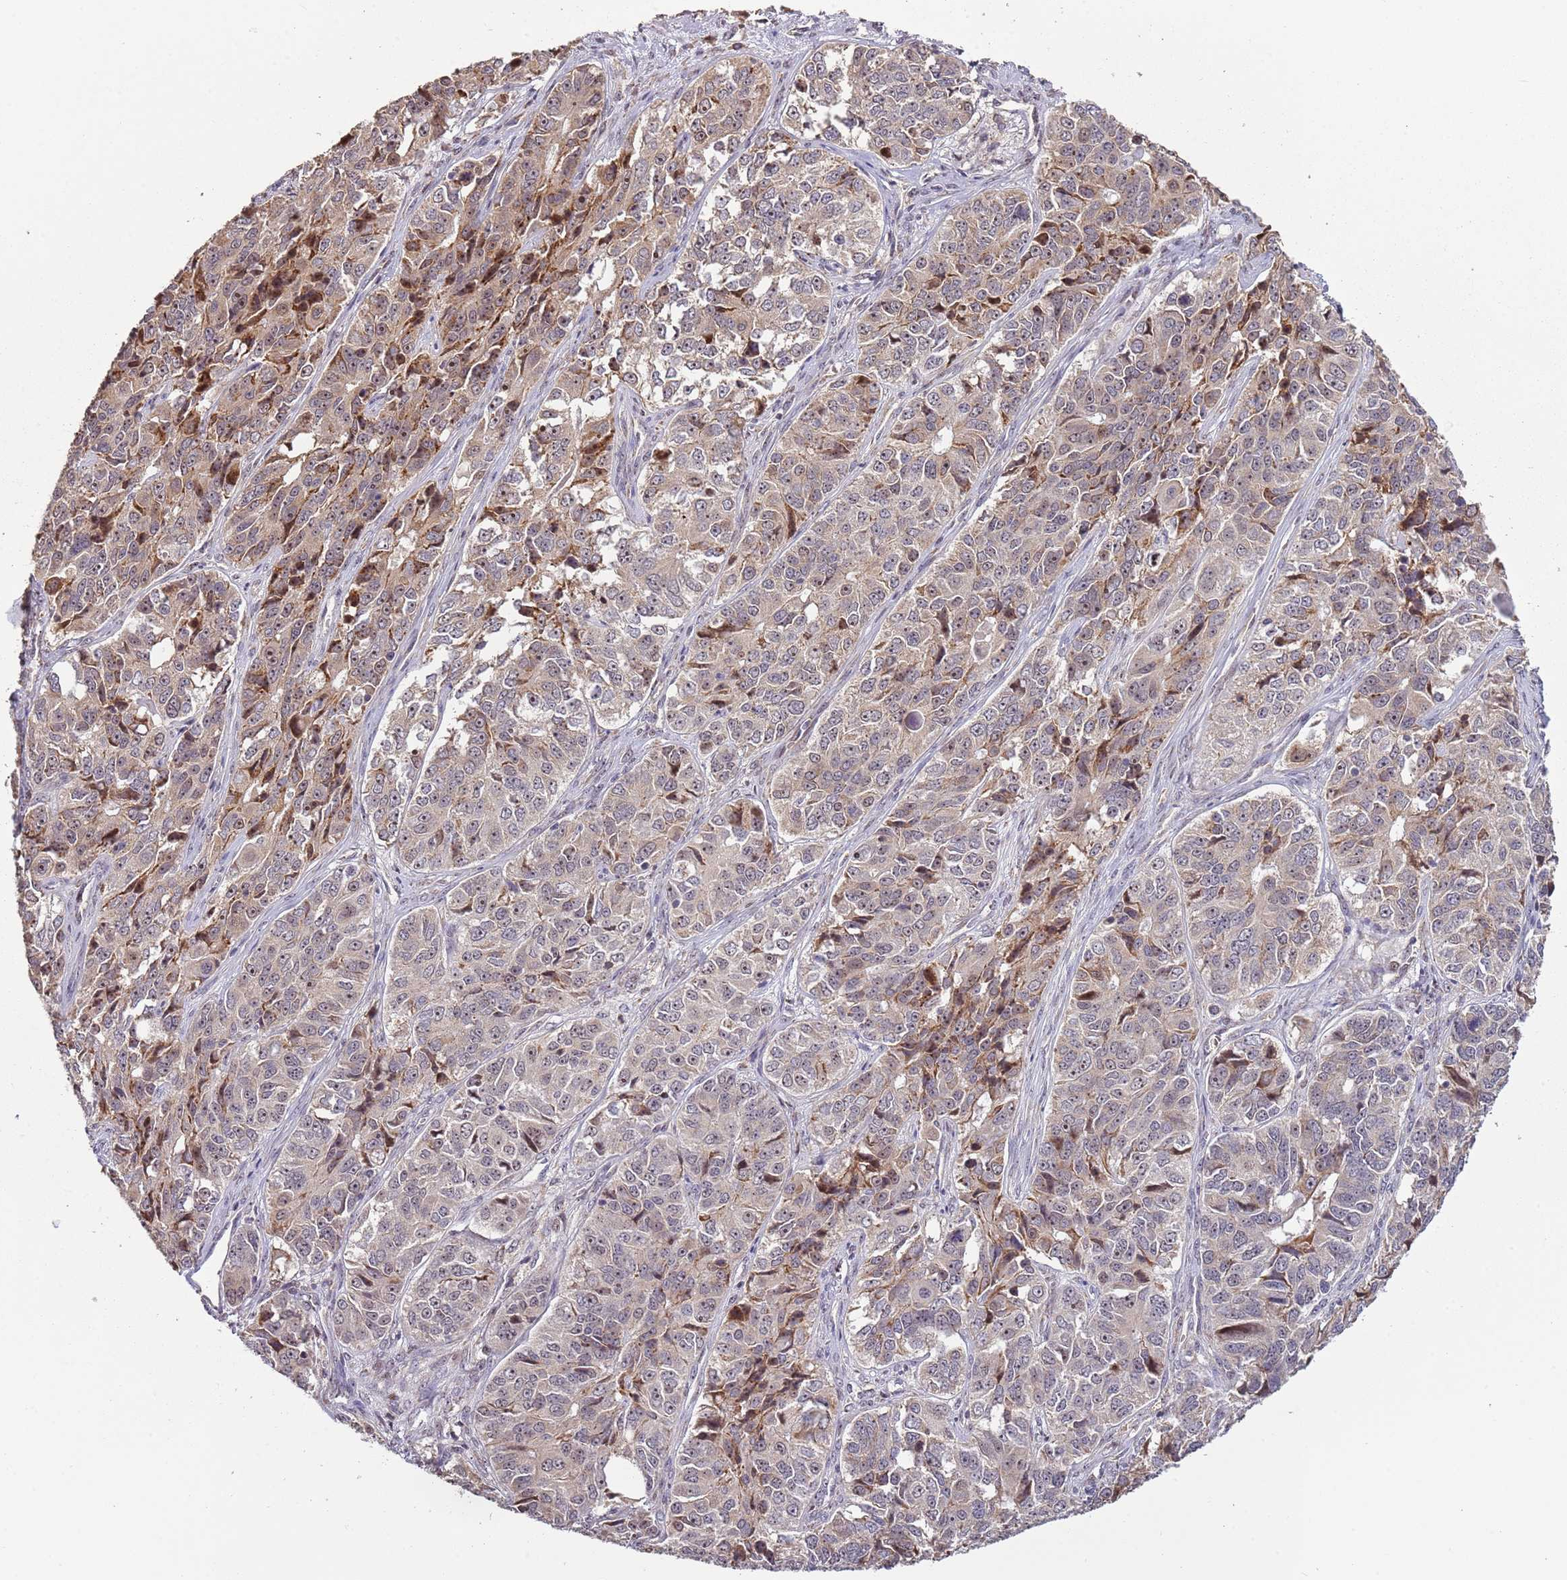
{"staining": {"intensity": "moderate", "quantity": "25%-75%", "location": "cytoplasmic/membranous,nuclear"}, "tissue": "ovarian cancer", "cell_type": "Tumor cells", "image_type": "cancer", "snomed": [{"axis": "morphology", "description": "Carcinoma, endometroid"}, {"axis": "topography", "description": "Ovary"}], "caption": "Immunohistochemical staining of endometroid carcinoma (ovarian) demonstrates moderate cytoplasmic/membranous and nuclear protein positivity in approximately 25%-75% of tumor cells.", "gene": "UCMA", "patient": {"sex": "female", "age": 51}}